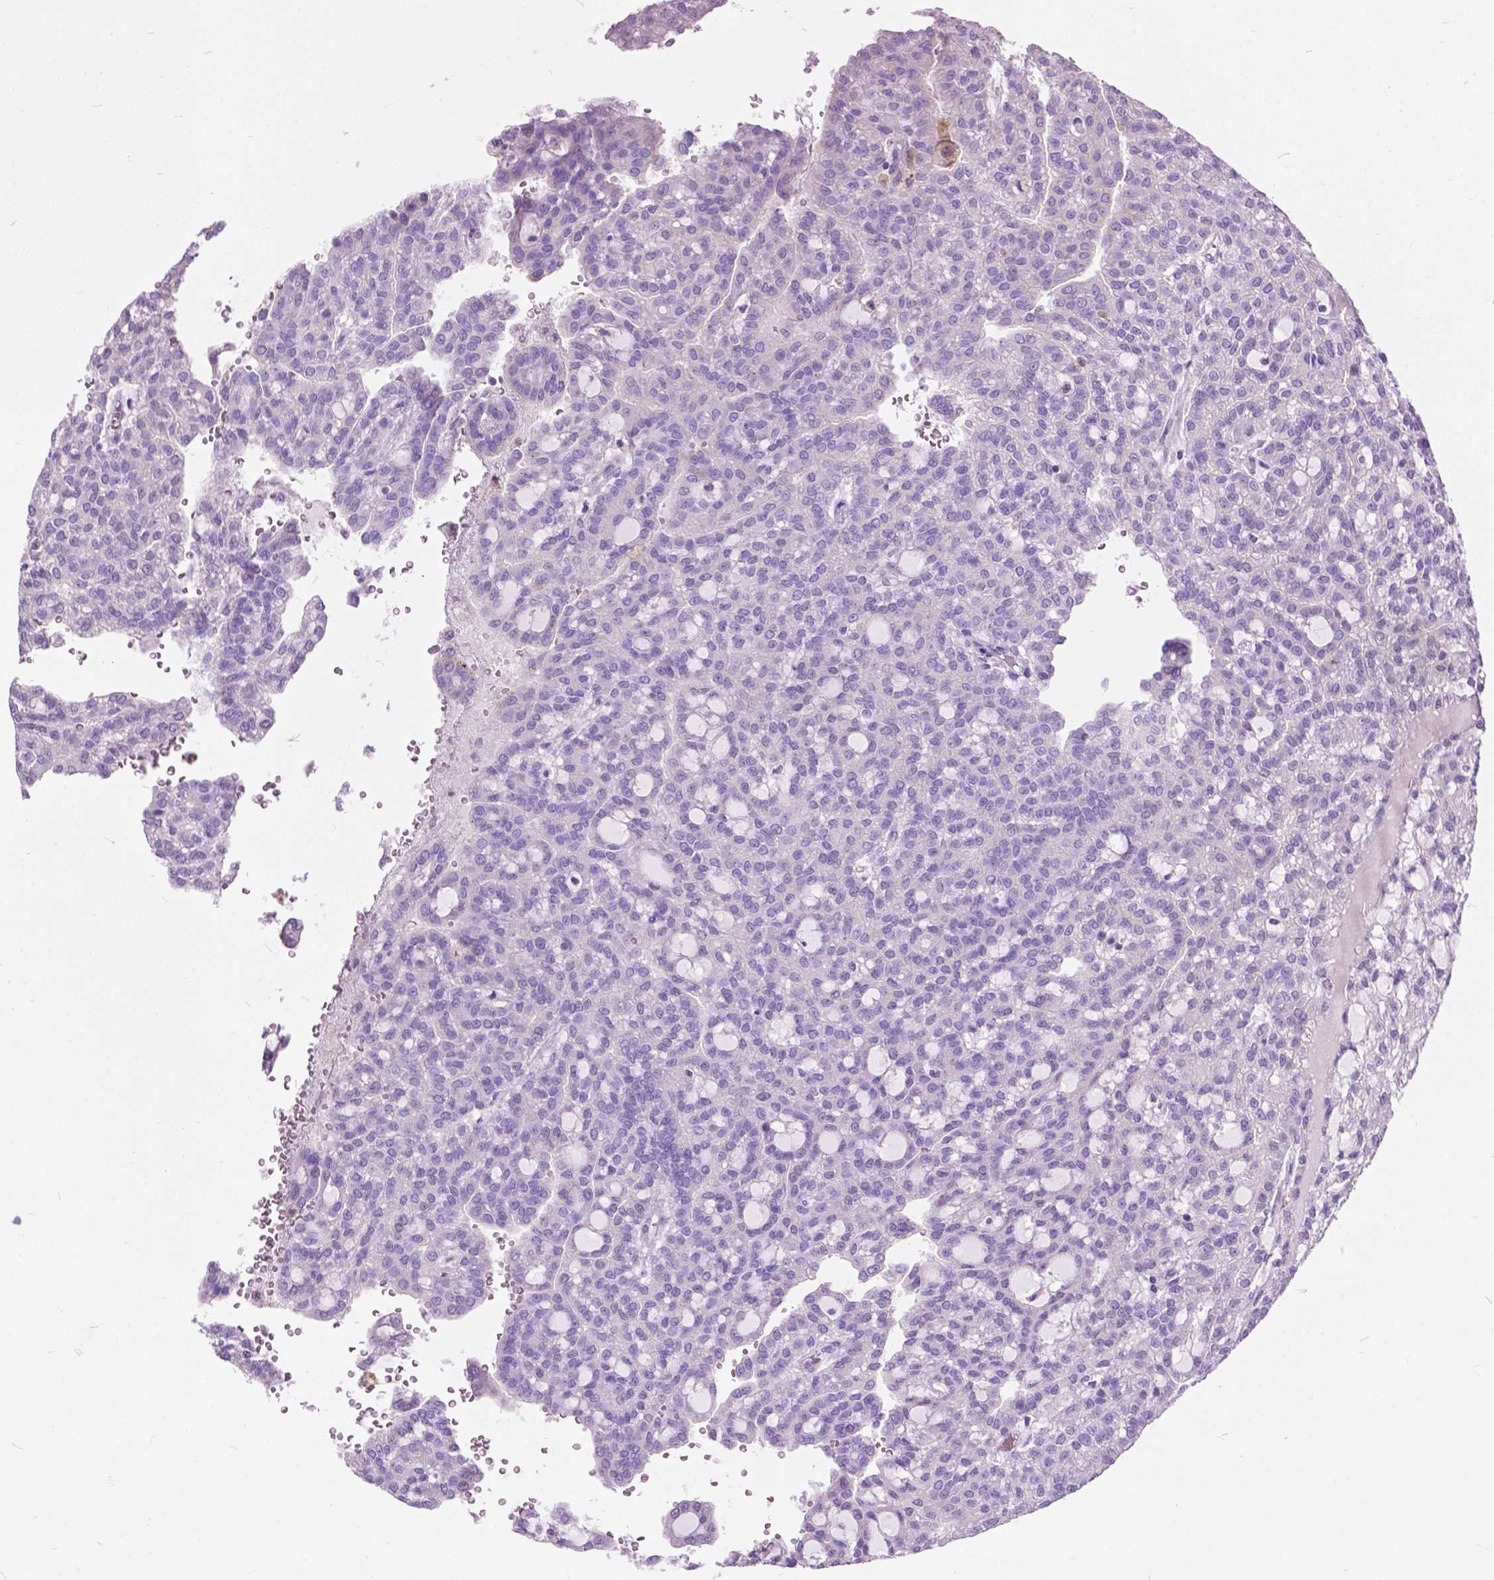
{"staining": {"intensity": "negative", "quantity": "none", "location": "none"}, "tissue": "renal cancer", "cell_type": "Tumor cells", "image_type": "cancer", "snomed": [{"axis": "morphology", "description": "Adenocarcinoma, NOS"}, {"axis": "topography", "description": "Kidney"}], "caption": "This is an IHC image of renal cancer. There is no positivity in tumor cells.", "gene": "PRR35", "patient": {"sex": "male", "age": 63}}